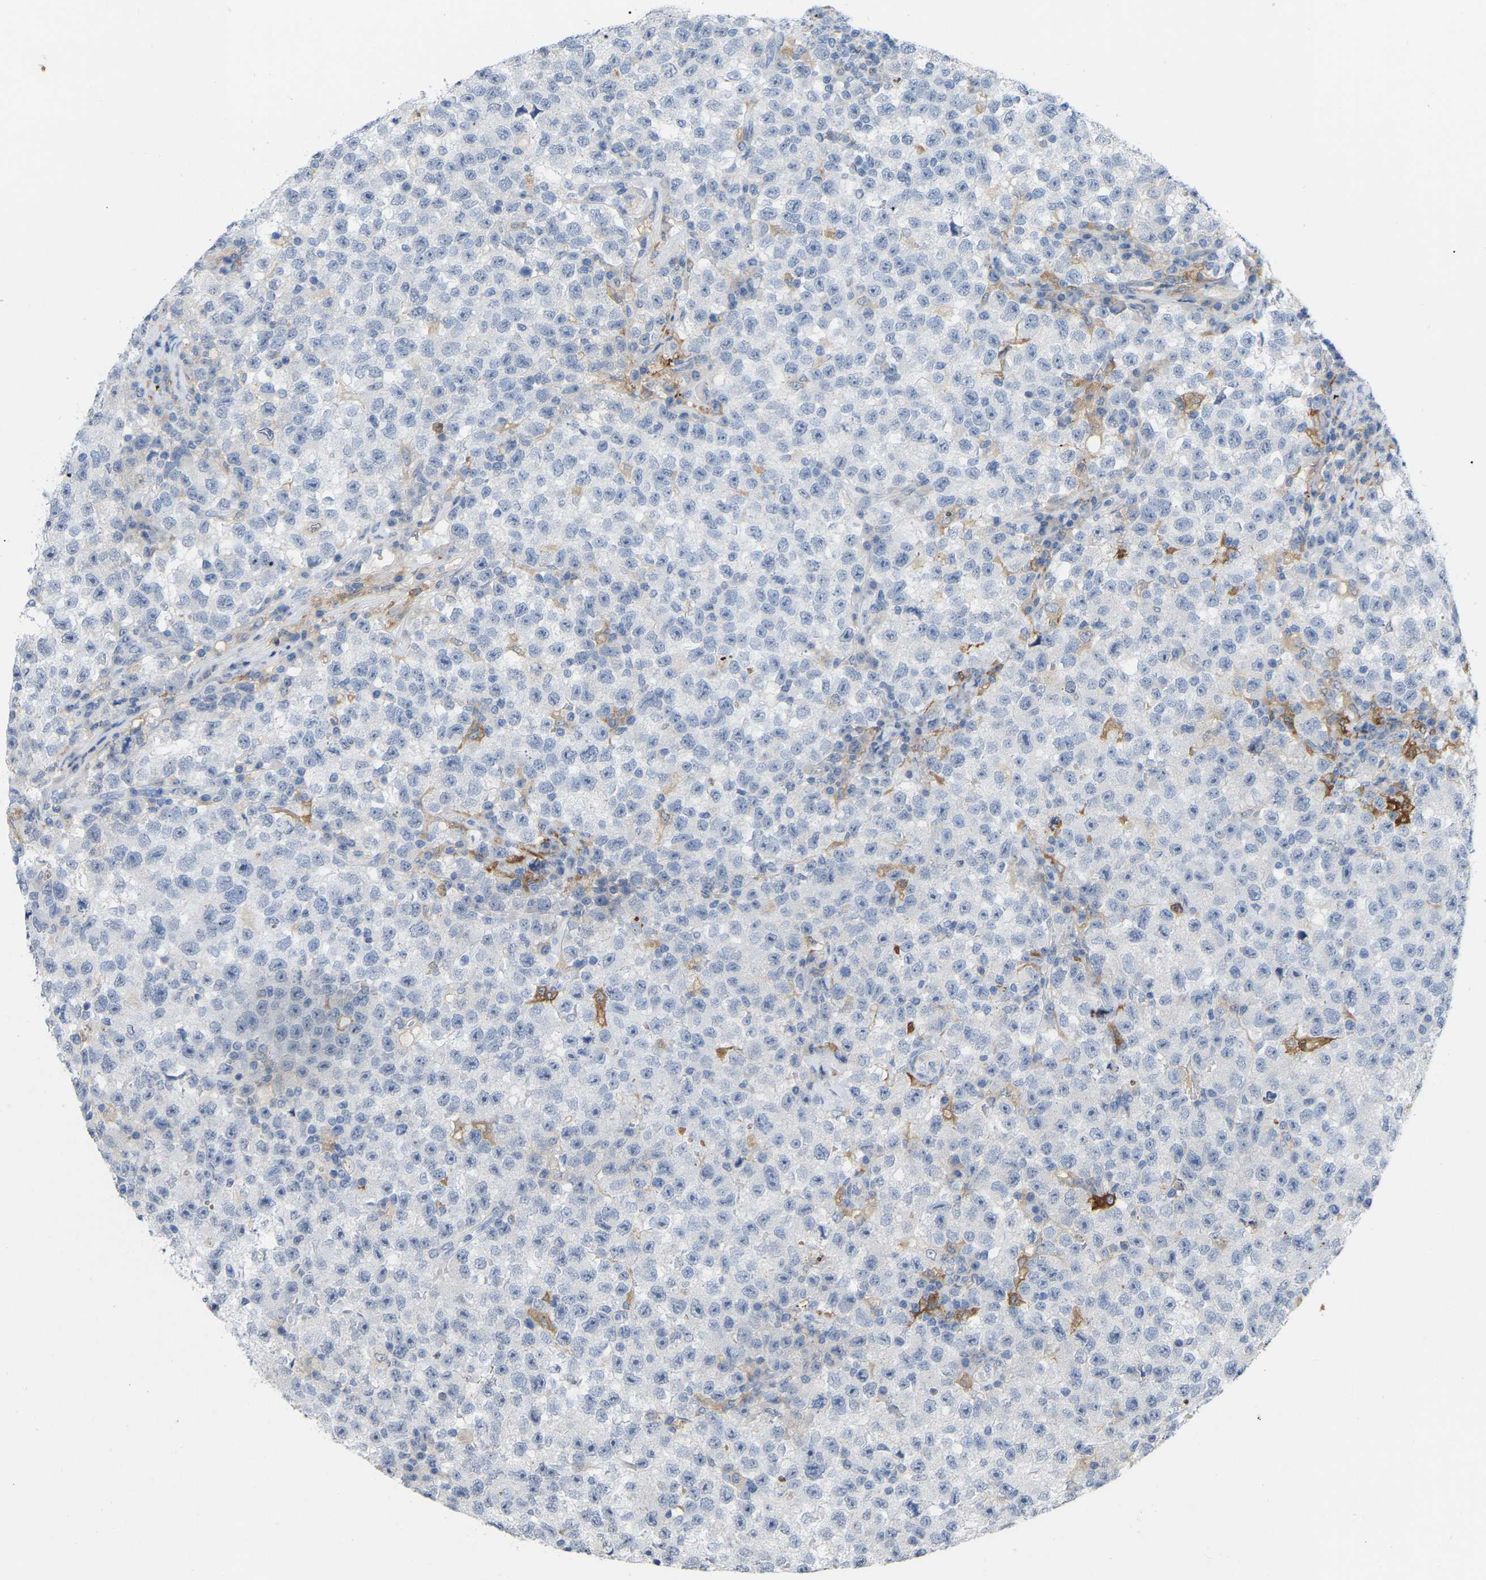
{"staining": {"intensity": "negative", "quantity": "none", "location": "none"}, "tissue": "testis cancer", "cell_type": "Tumor cells", "image_type": "cancer", "snomed": [{"axis": "morphology", "description": "Seminoma, NOS"}, {"axis": "topography", "description": "Testis"}], "caption": "Human testis cancer stained for a protein using immunohistochemistry (IHC) shows no positivity in tumor cells.", "gene": "ABTB2", "patient": {"sex": "male", "age": 22}}